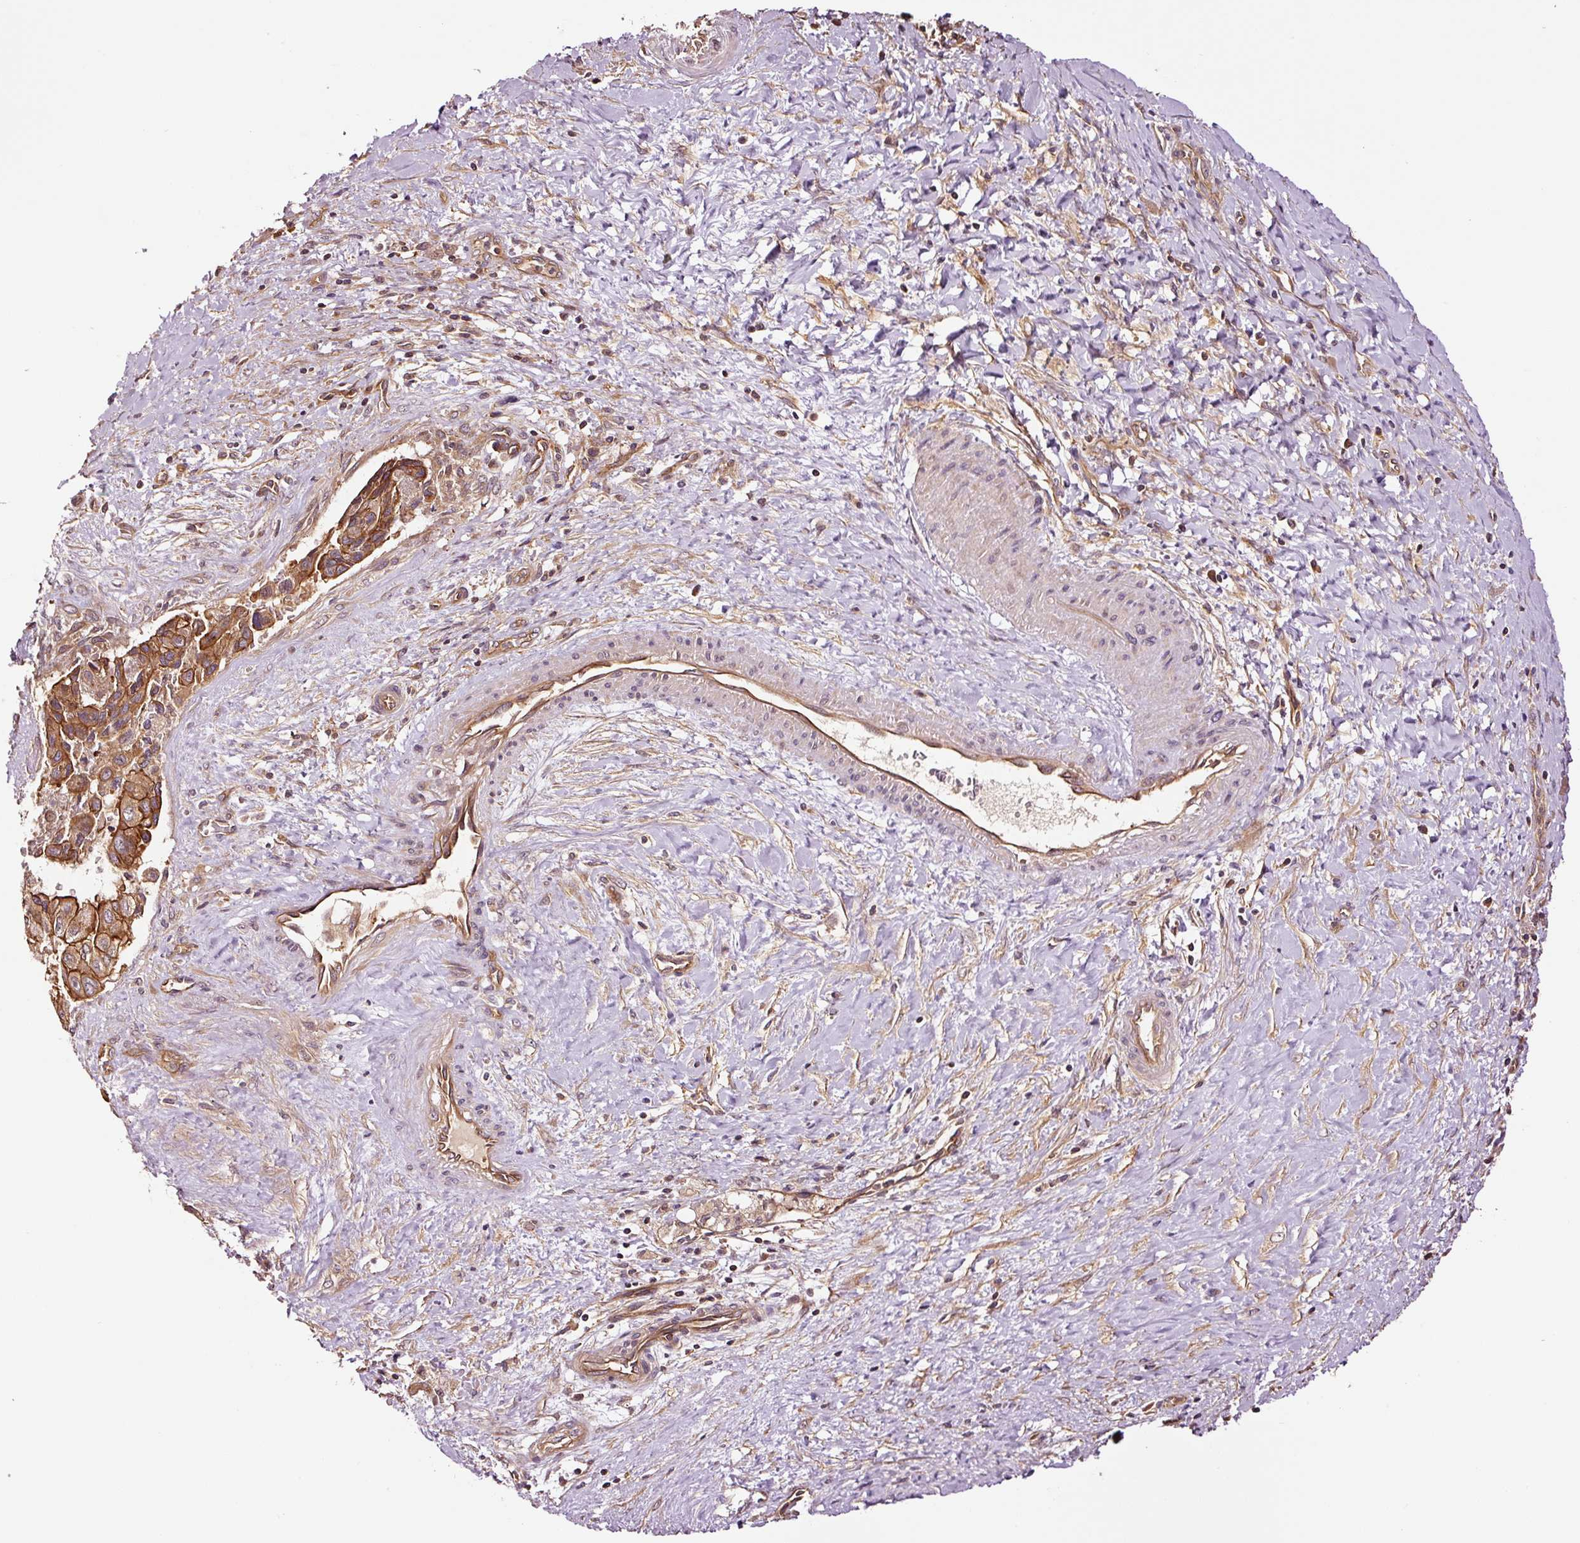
{"staining": {"intensity": "strong", "quantity": ">75%", "location": "cytoplasmic/membranous"}, "tissue": "pancreatic cancer", "cell_type": "Tumor cells", "image_type": "cancer", "snomed": [{"axis": "morphology", "description": "Adenocarcinoma, NOS"}, {"axis": "topography", "description": "Pancreas"}], "caption": "This histopathology image demonstrates IHC staining of pancreatic cancer (adenocarcinoma), with high strong cytoplasmic/membranous positivity in about >75% of tumor cells.", "gene": "METAP1", "patient": {"sex": "male", "age": 51}}